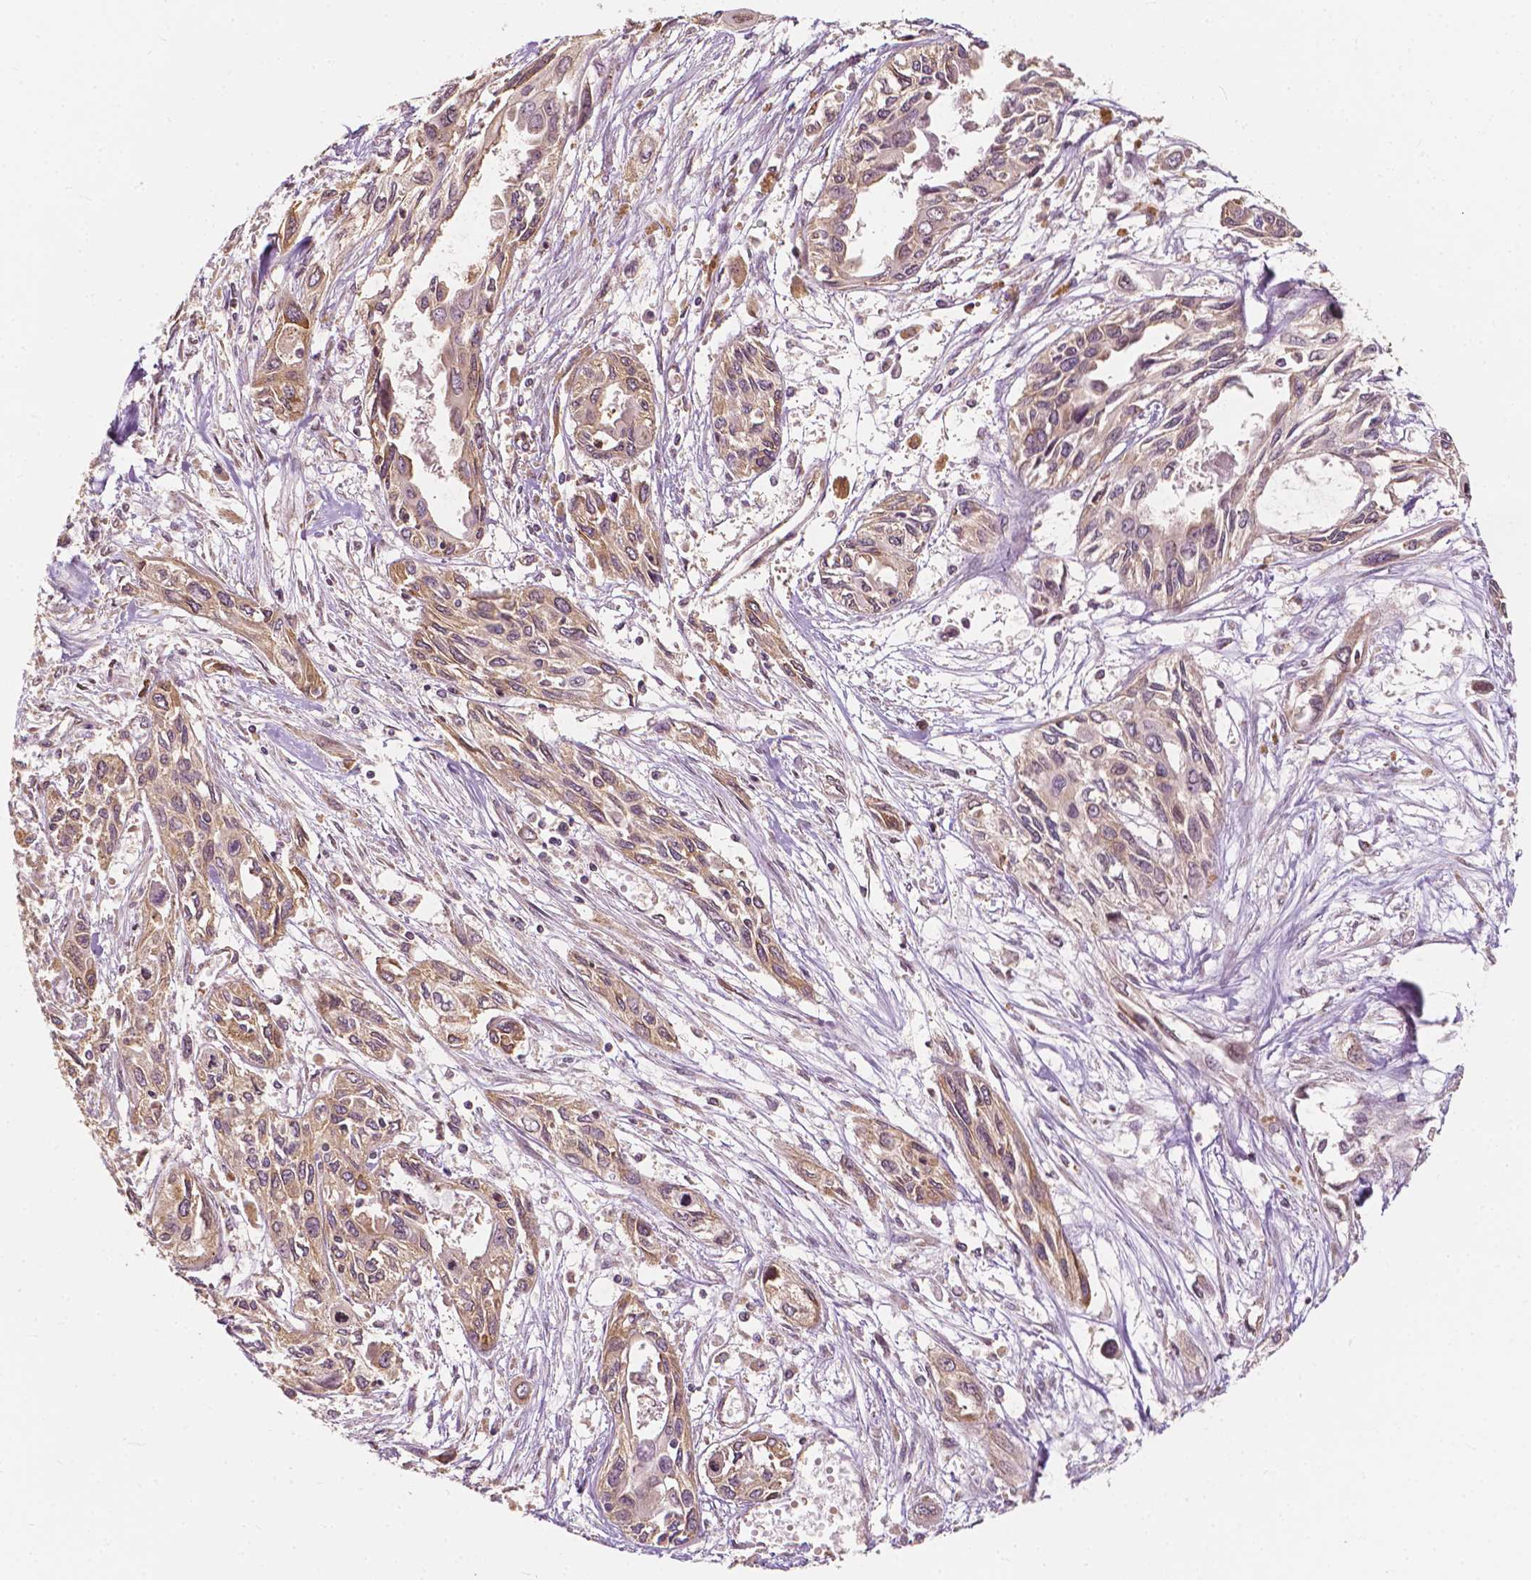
{"staining": {"intensity": "moderate", "quantity": ">75%", "location": "cytoplasmic/membranous"}, "tissue": "pancreatic cancer", "cell_type": "Tumor cells", "image_type": "cancer", "snomed": [{"axis": "morphology", "description": "Adenocarcinoma, NOS"}, {"axis": "topography", "description": "Pancreas"}], "caption": "Protein staining exhibits moderate cytoplasmic/membranous positivity in approximately >75% of tumor cells in adenocarcinoma (pancreatic).", "gene": "G3BP1", "patient": {"sex": "female", "age": 55}}